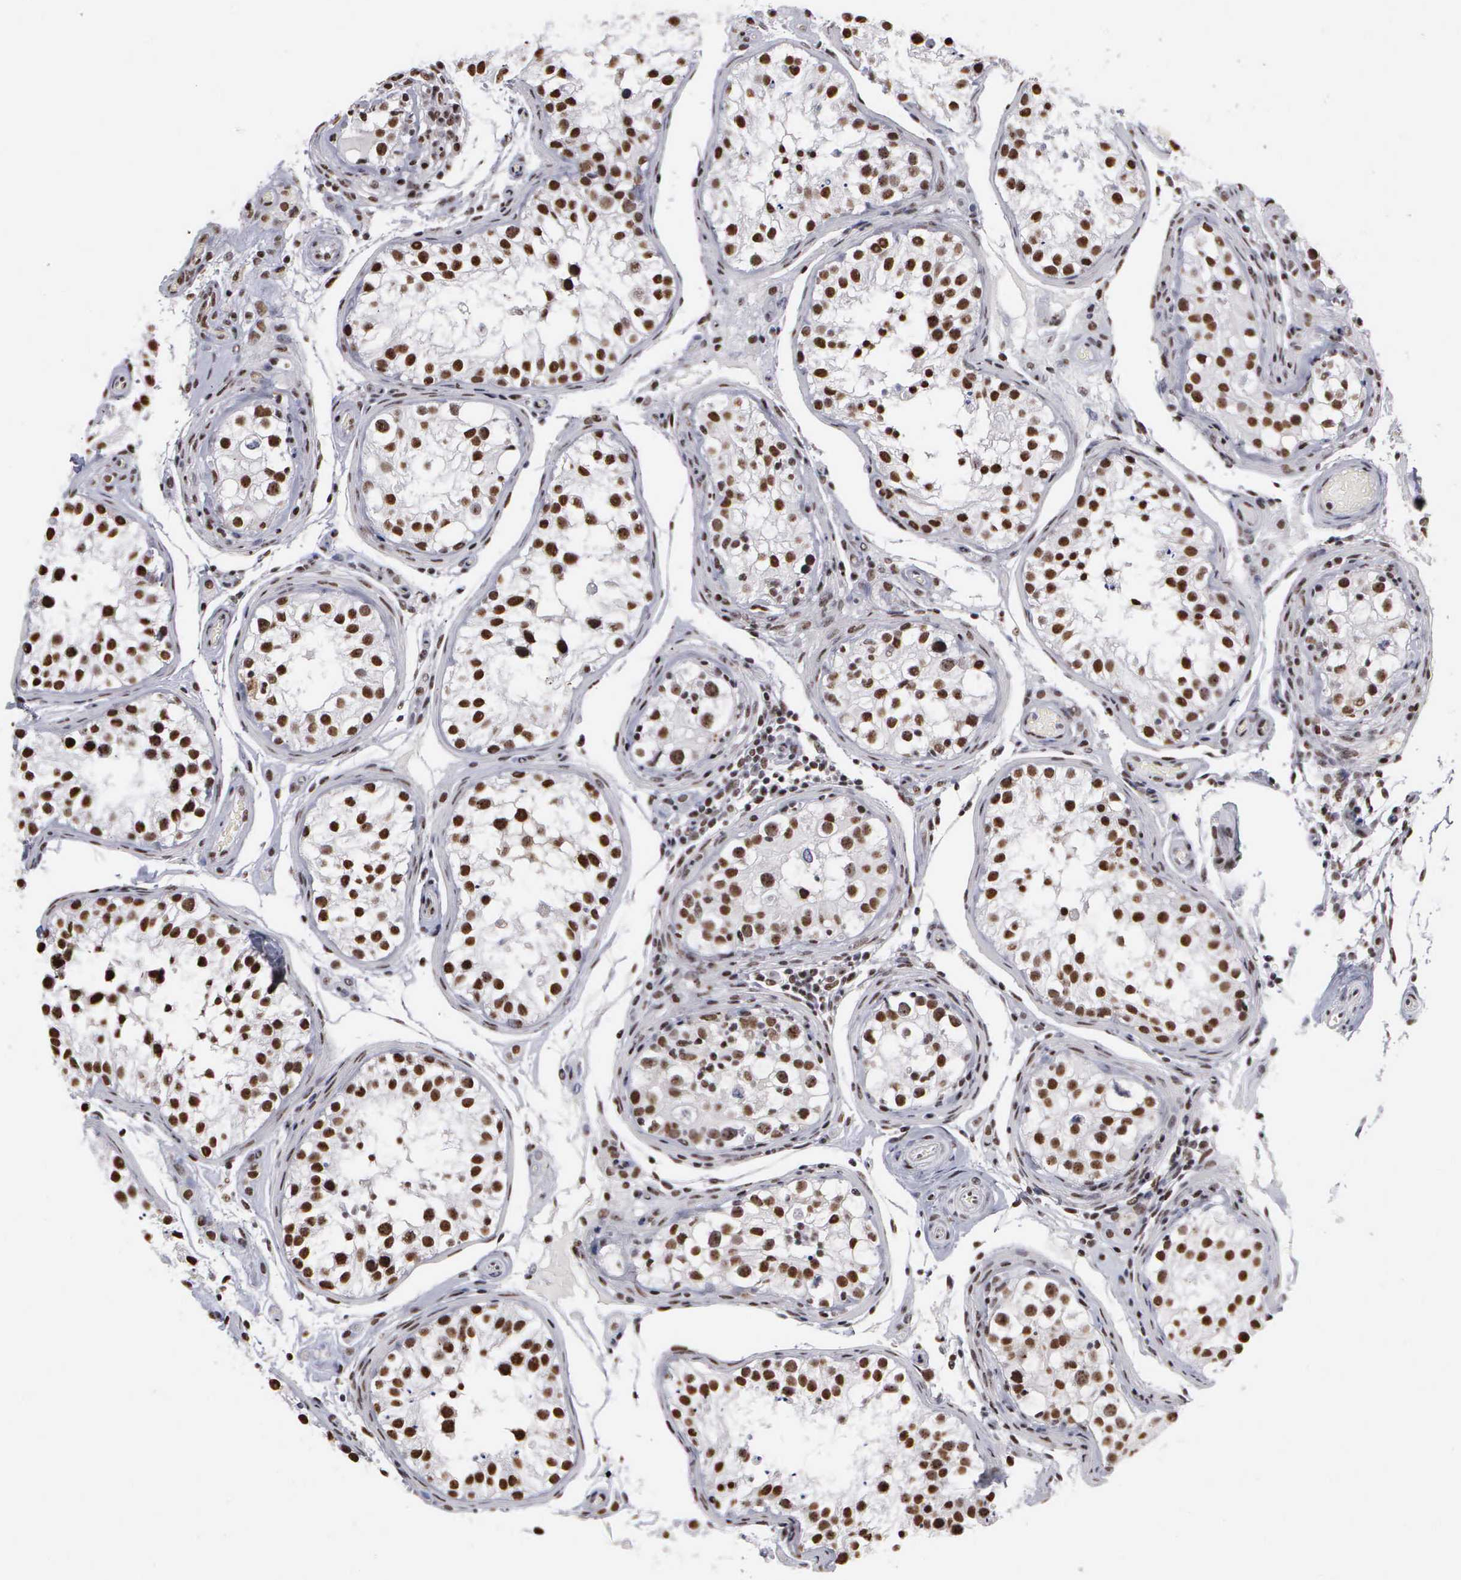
{"staining": {"intensity": "strong", "quantity": ">75%", "location": "nuclear"}, "tissue": "testis", "cell_type": "Cells in seminiferous ducts", "image_type": "normal", "snomed": [{"axis": "morphology", "description": "Normal tissue, NOS"}, {"axis": "topography", "description": "Testis"}], "caption": "A brown stain labels strong nuclear expression of a protein in cells in seminiferous ducts of normal human testis. The staining was performed using DAB to visualize the protein expression in brown, while the nuclei were stained in blue with hematoxylin (Magnification: 20x).", "gene": "KIAA0586", "patient": {"sex": "male", "age": 24}}